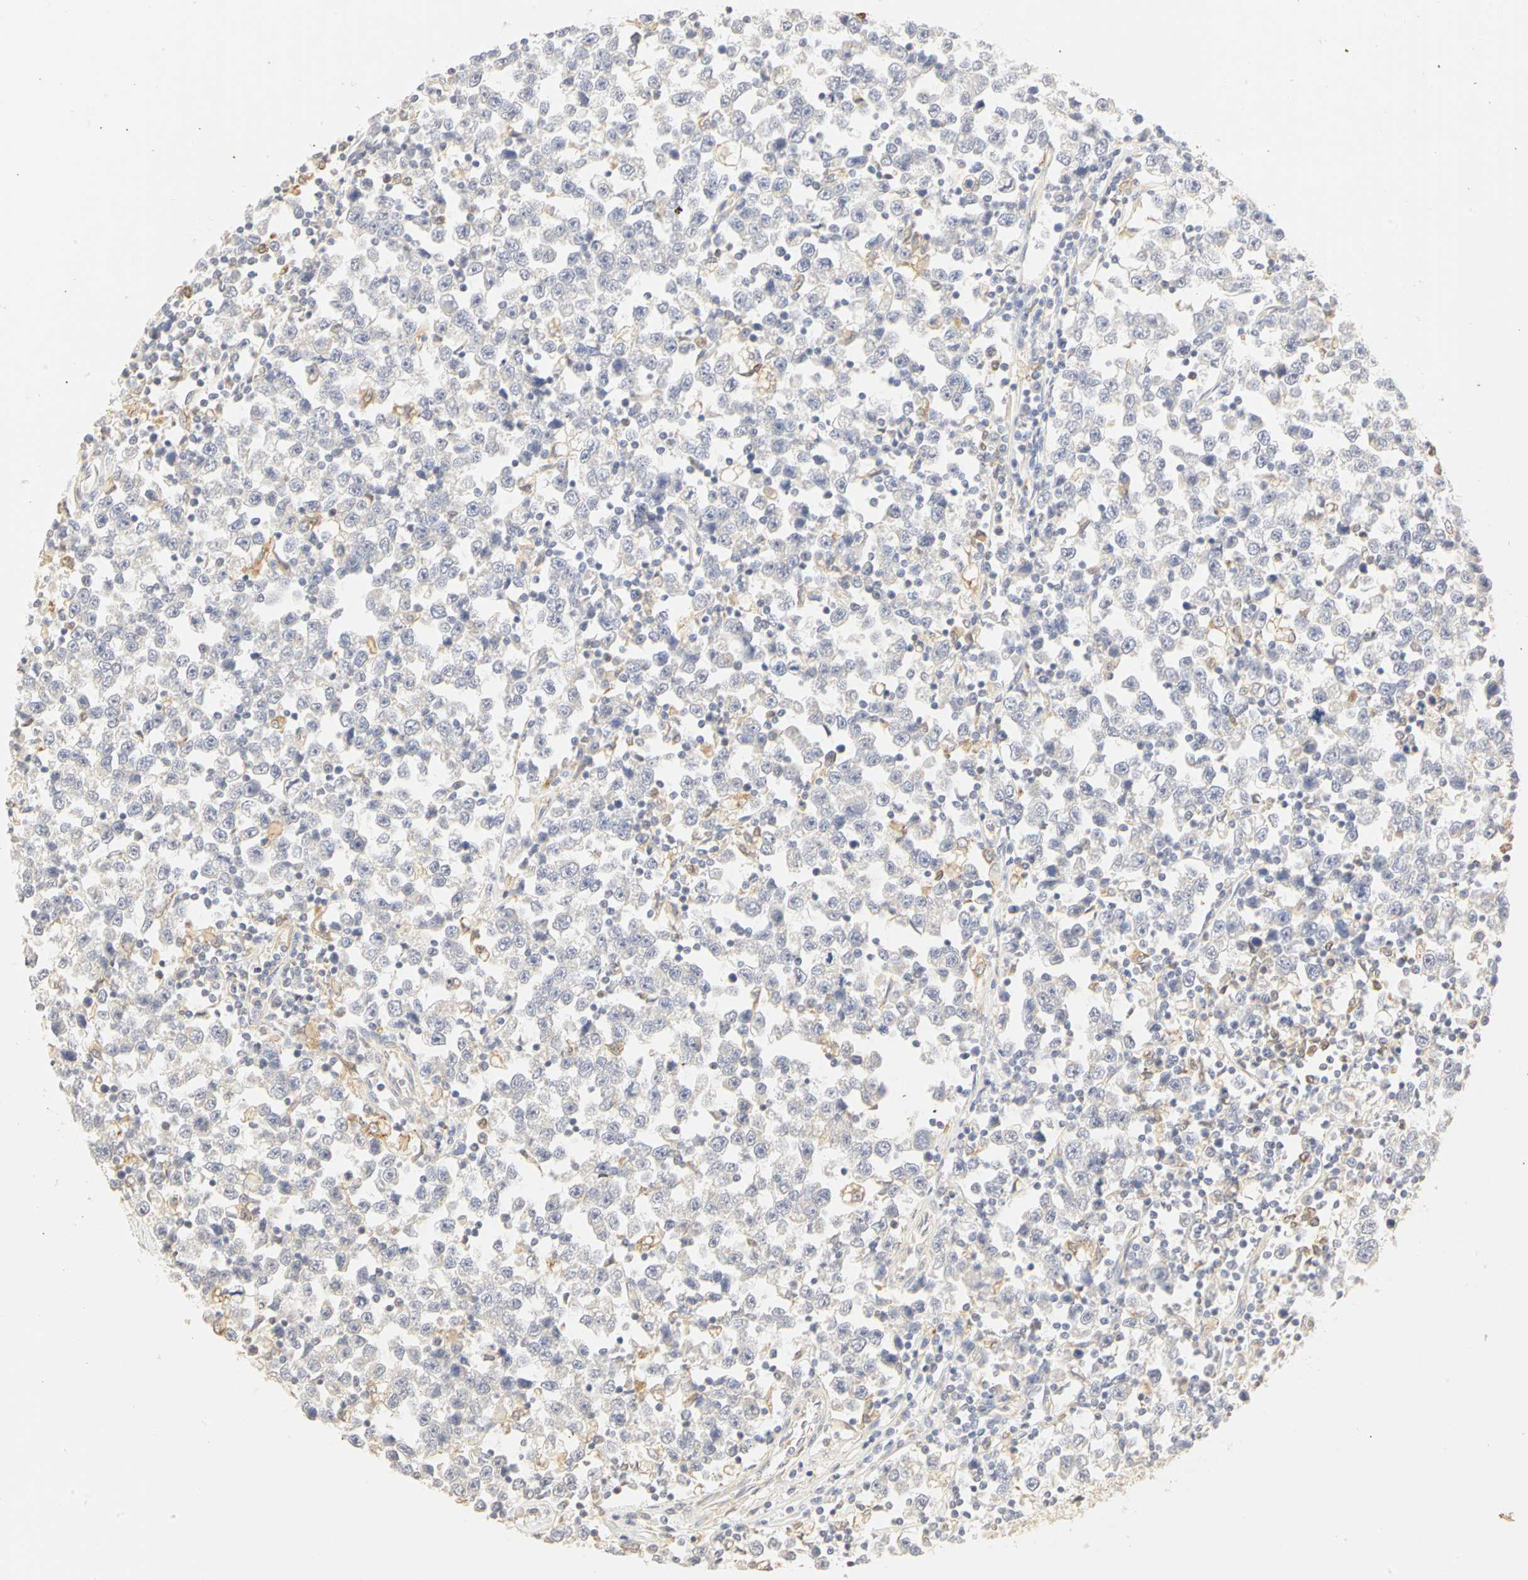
{"staining": {"intensity": "moderate", "quantity": ">75%", "location": "cytoplasmic/membranous"}, "tissue": "testis cancer", "cell_type": "Tumor cells", "image_type": "cancer", "snomed": [{"axis": "morphology", "description": "Seminoma, NOS"}, {"axis": "topography", "description": "Testis"}], "caption": "Immunohistochemical staining of testis seminoma exhibits medium levels of moderate cytoplasmic/membranous positivity in about >75% of tumor cells.", "gene": "GNRH2", "patient": {"sex": "male", "age": 43}}